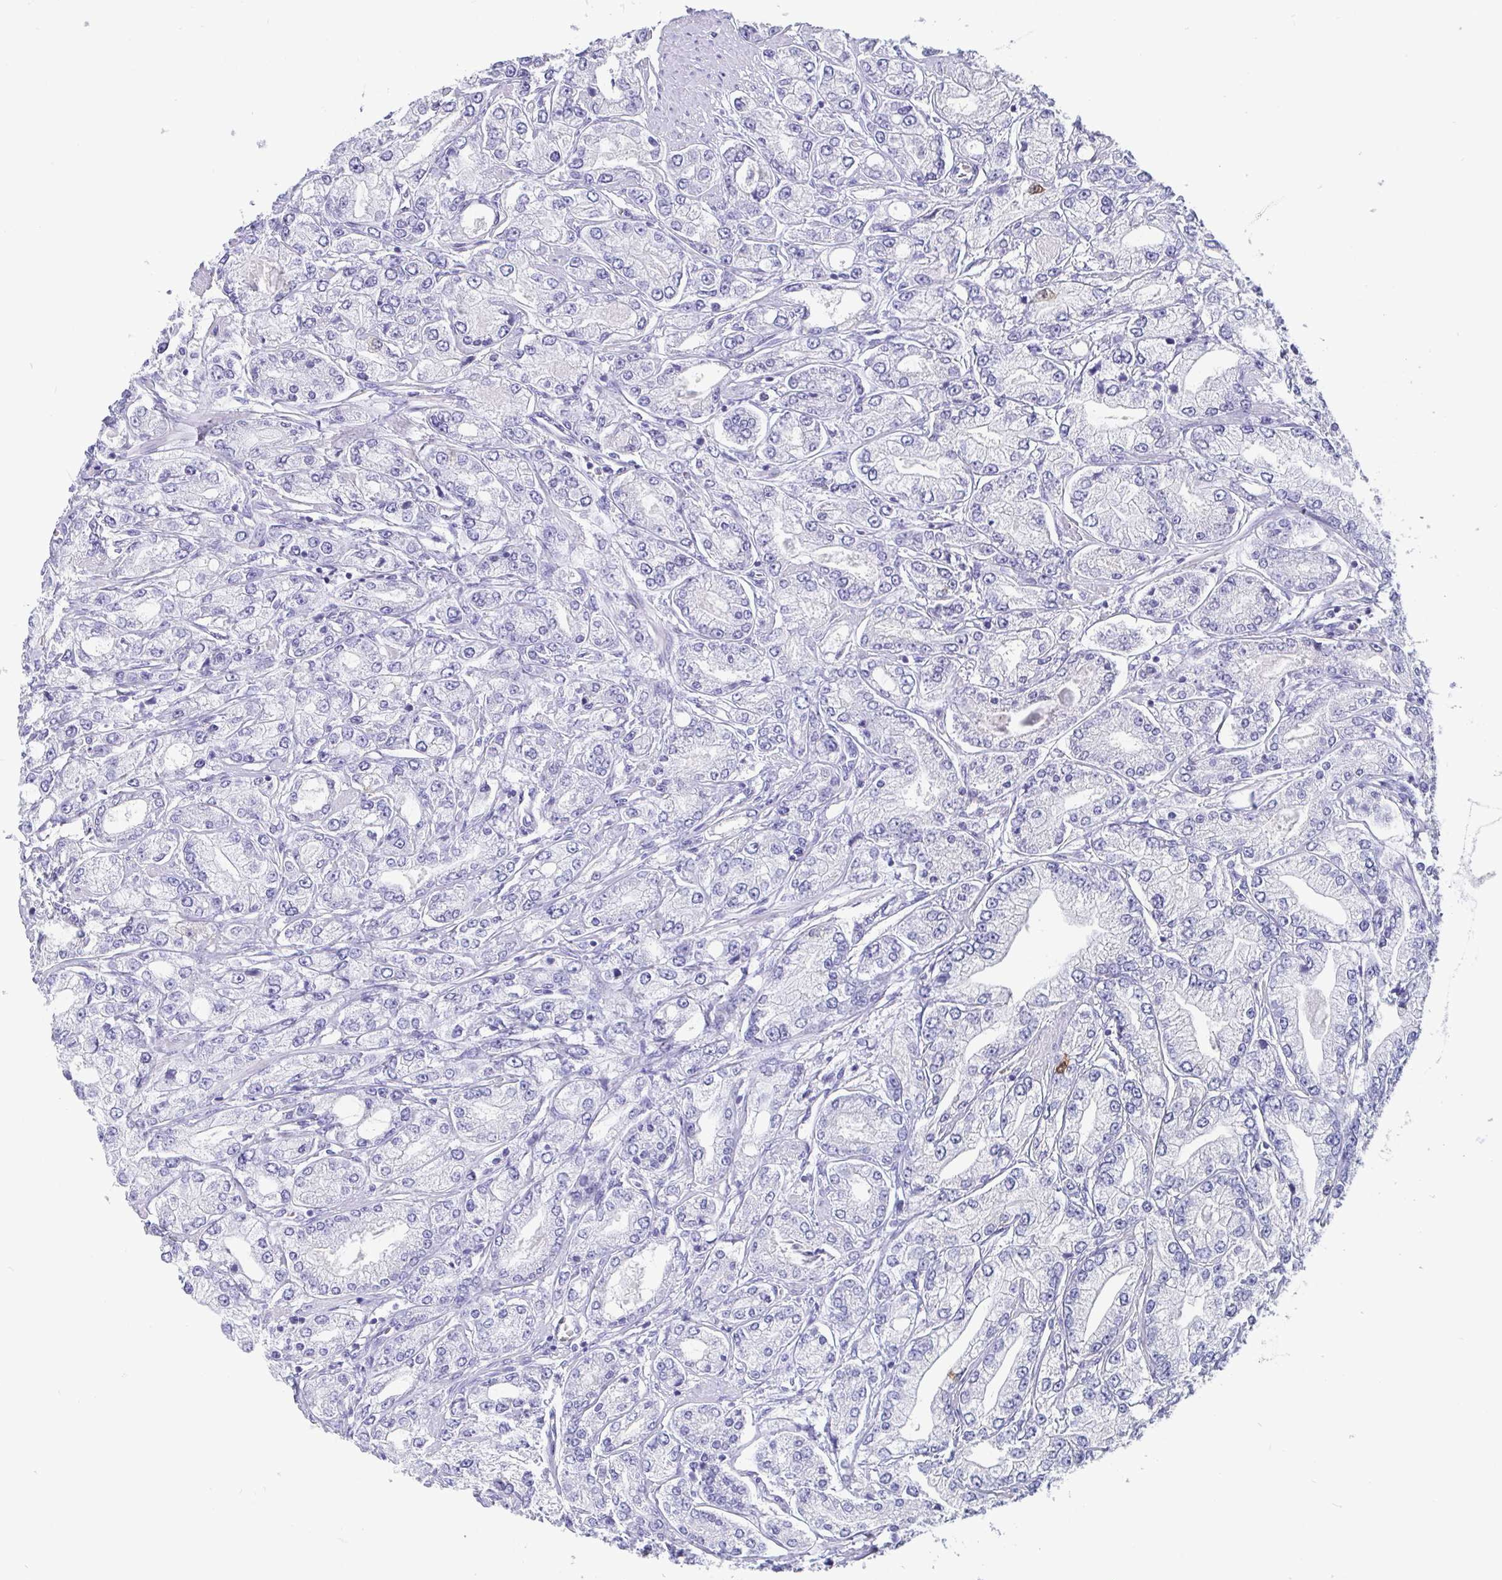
{"staining": {"intensity": "weak", "quantity": "<25%", "location": "cytoplasmic/membranous,nuclear"}, "tissue": "prostate cancer", "cell_type": "Tumor cells", "image_type": "cancer", "snomed": [{"axis": "morphology", "description": "Adenocarcinoma, High grade"}, {"axis": "topography", "description": "Prostate"}], "caption": "Immunohistochemistry micrograph of human high-grade adenocarcinoma (prostate) stained for a protein (brown), which demonstrates no positivity in tumor cells.", "gene": "SCGN", "patient": {"sex": "male", "age": 66}}